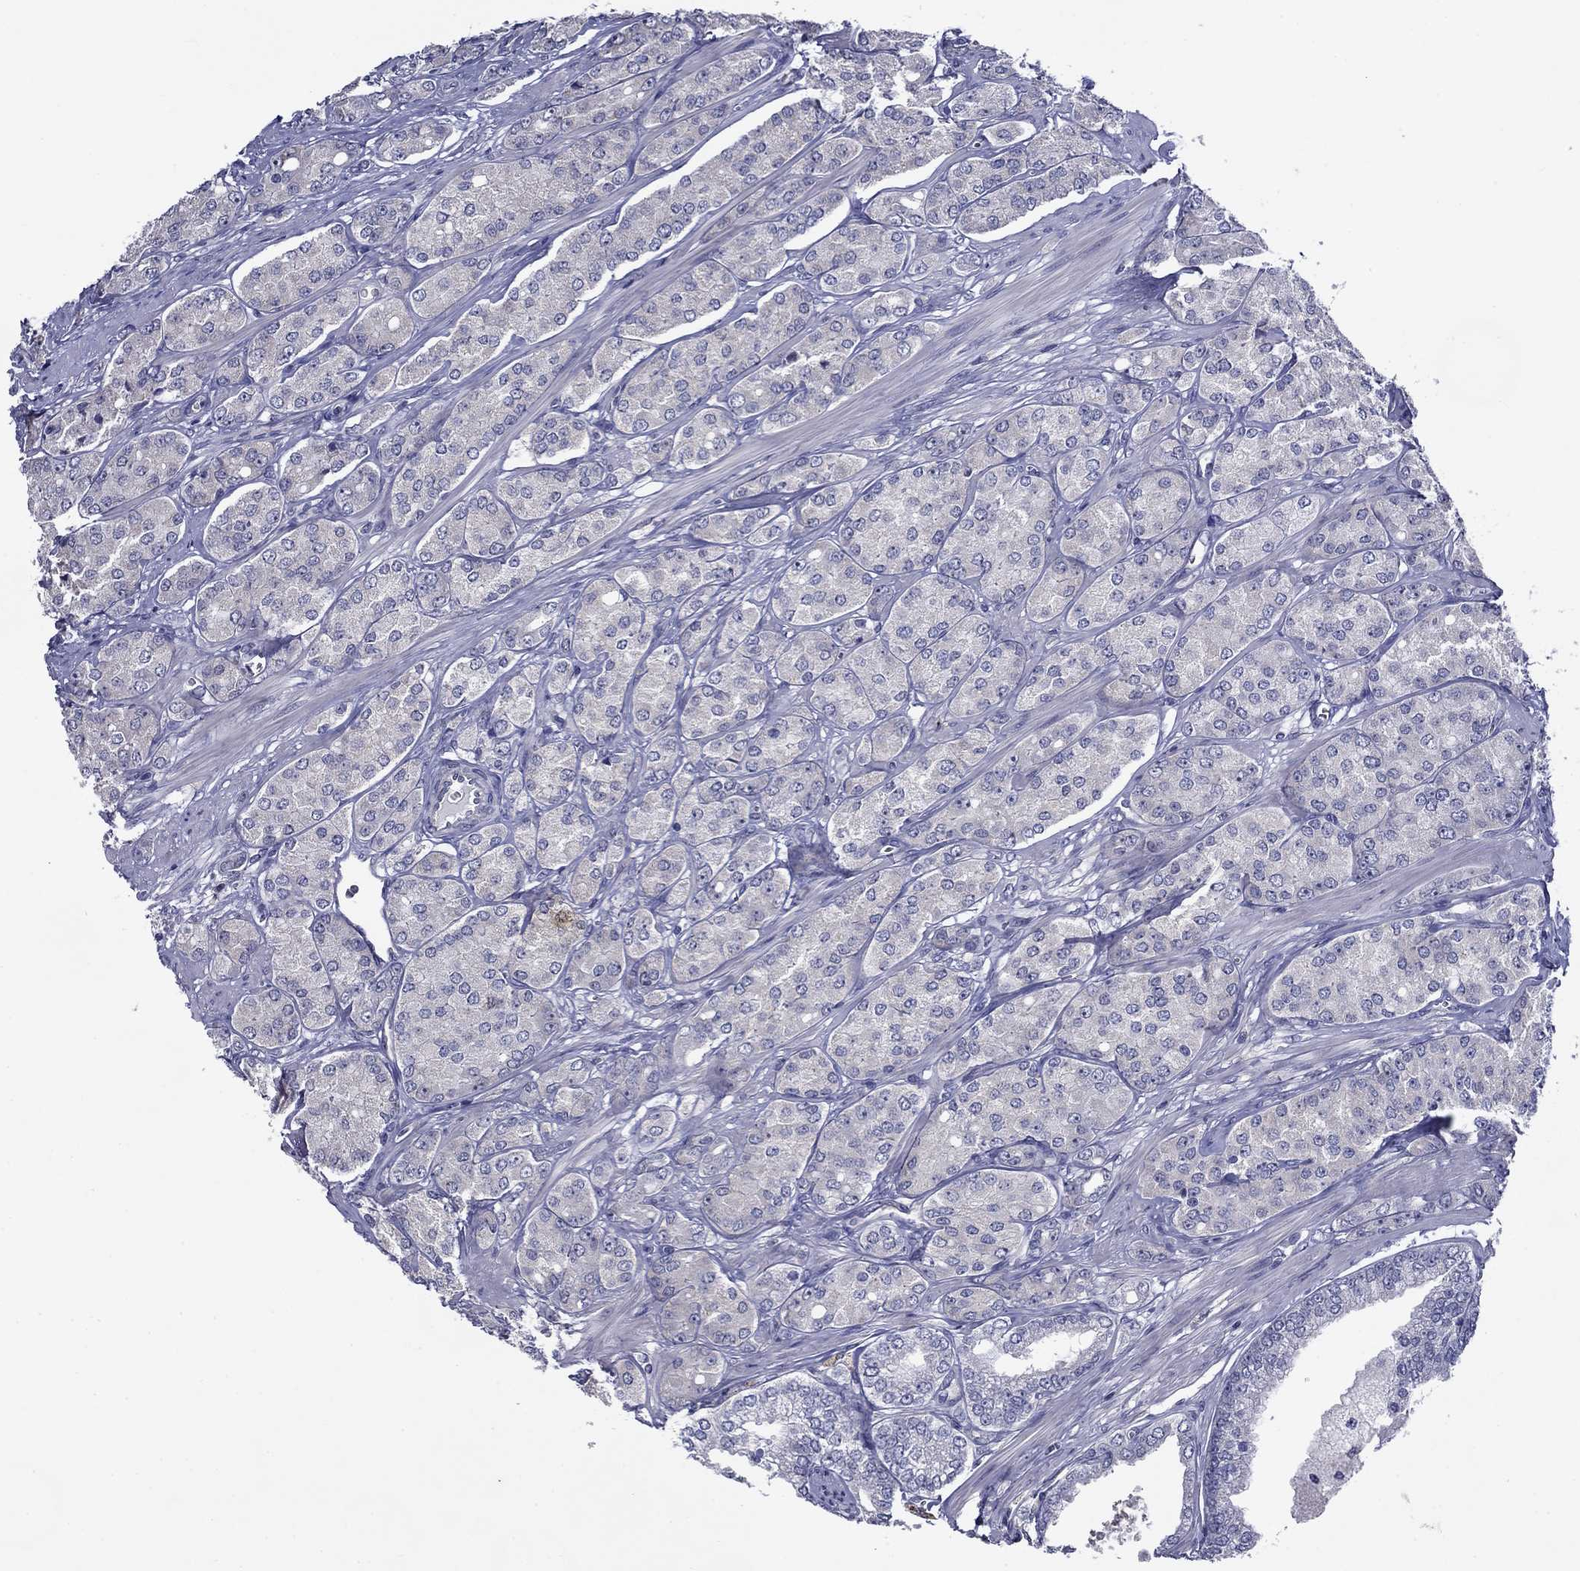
{"staining": {"intensity": "negative", "quantity": "none", "location": "none"}, "tissue": "prostate cancer", "cell_type": "Tumor cells", "image_type": "cancer", "snomed": [{"axis": "morphology", "description": "Adenocarcinoma, NOS"}, {"axis": "topography", "description": "Prostate"}], "caption": "Immunohistochemistry micrograph of prostate cancer (adenocarcinoma) stained for a protein (brown), which shows no staining in tumor cells. (Stains: DAB immunohistochemistry with hematoxylin counter stain, Microscopy: brightfield microscopy at high magnification).", "gene": "POU2F2", "patient": {"sex": "male", "age": 67}}